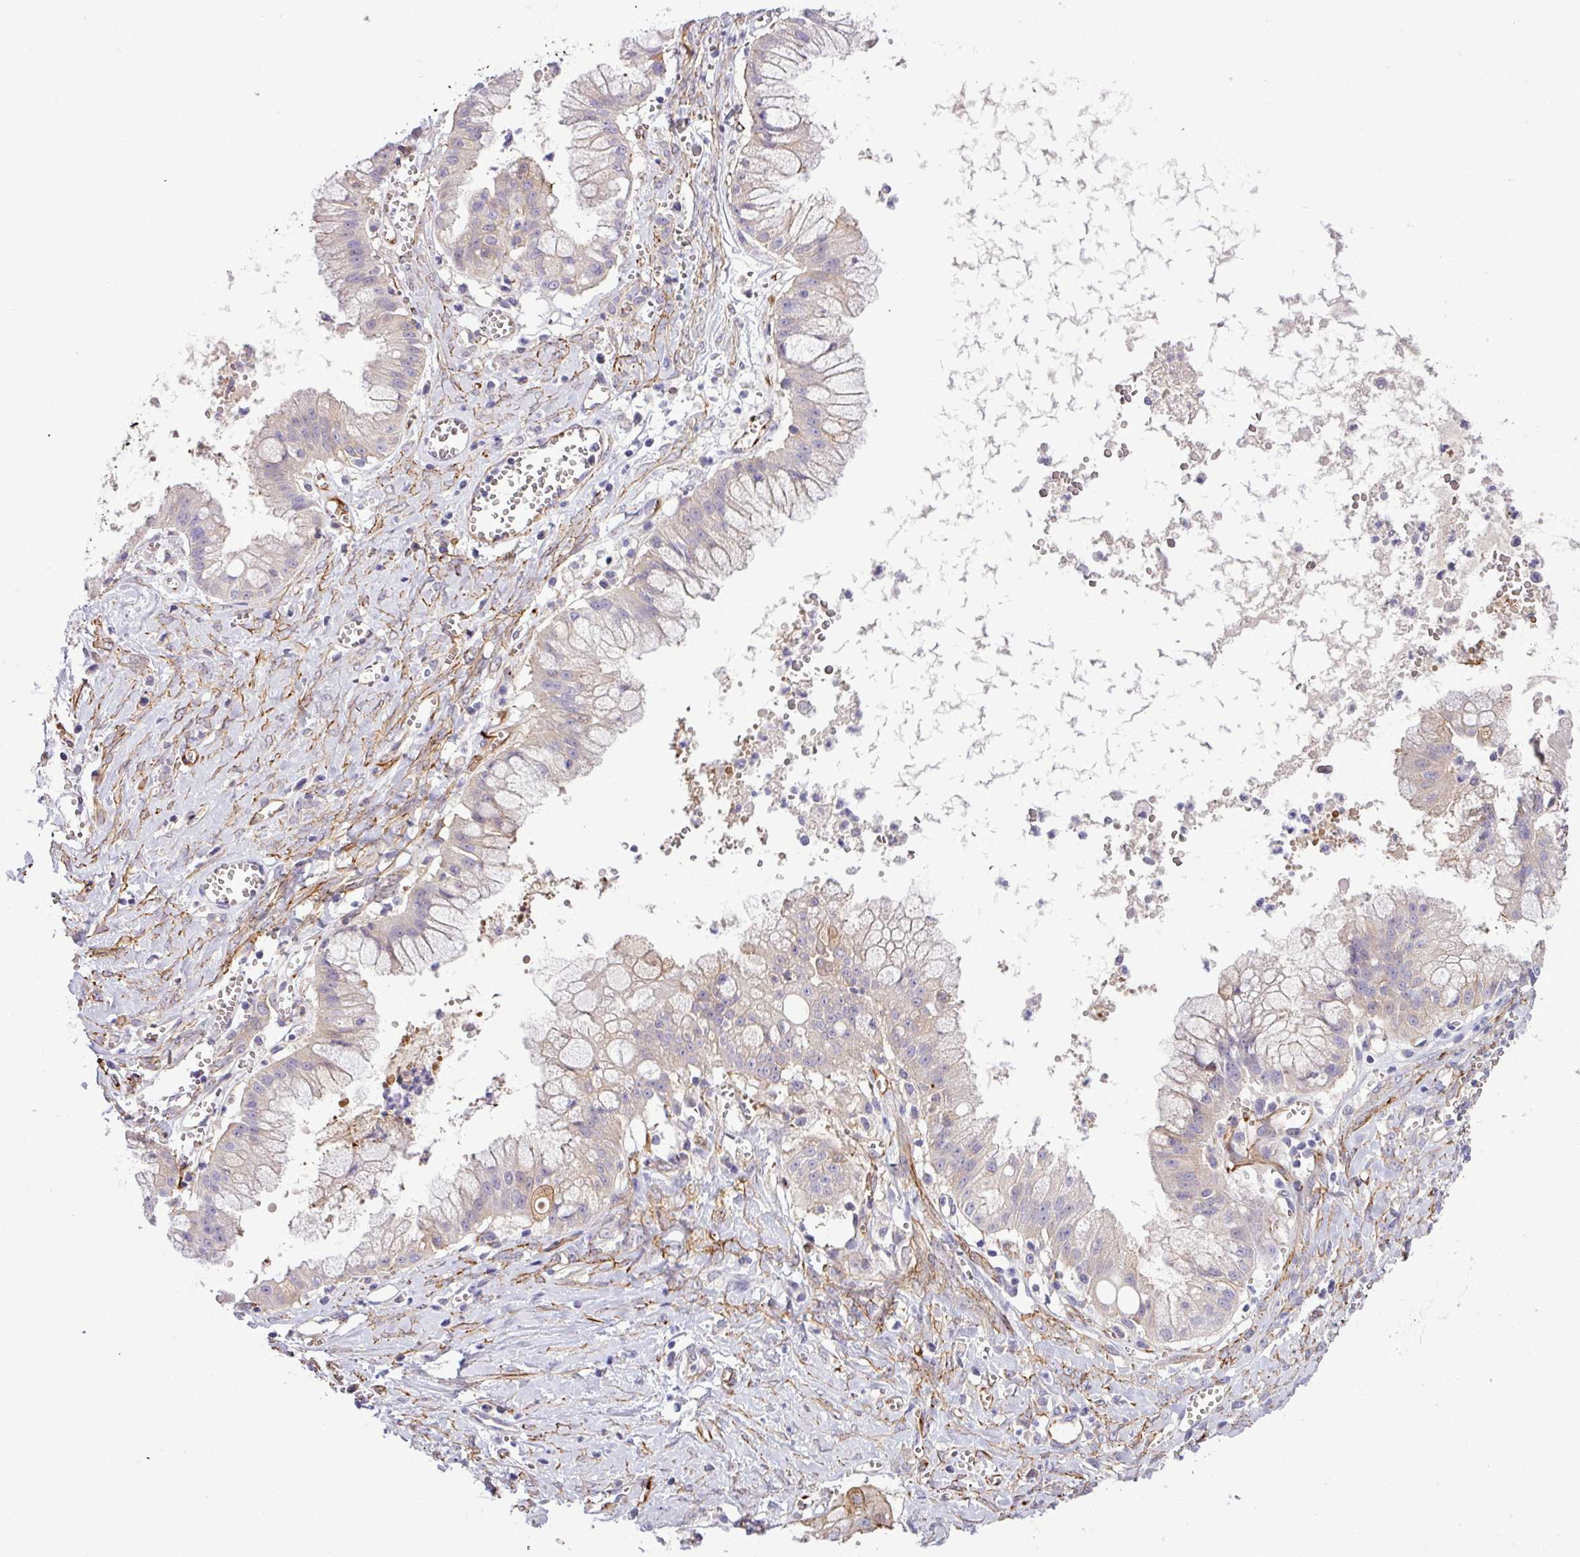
{"staining": {"intensity": "weak", "quantity": "<25%", "location": "cytoplasmic/membranous"}, "tissue": "ovarian cancer", "cell_type": "Tumor cells", "image_type": "cancer", "snomed": [{"axis": "morphology", "description": "Cystadenocarcinoma, mucinous, NOS"}, {"axis": "topography", "description": "Ovary"}], "caption": "Immunohistochemistry (IHC) micrograph of ovarian cancer (mucinous cystadenocarcinoma) stained for a protein (brown), which displays no staining in tumor cells.", "gene": "PARD6A", "patient": {"sex": "female", "age": 70}}